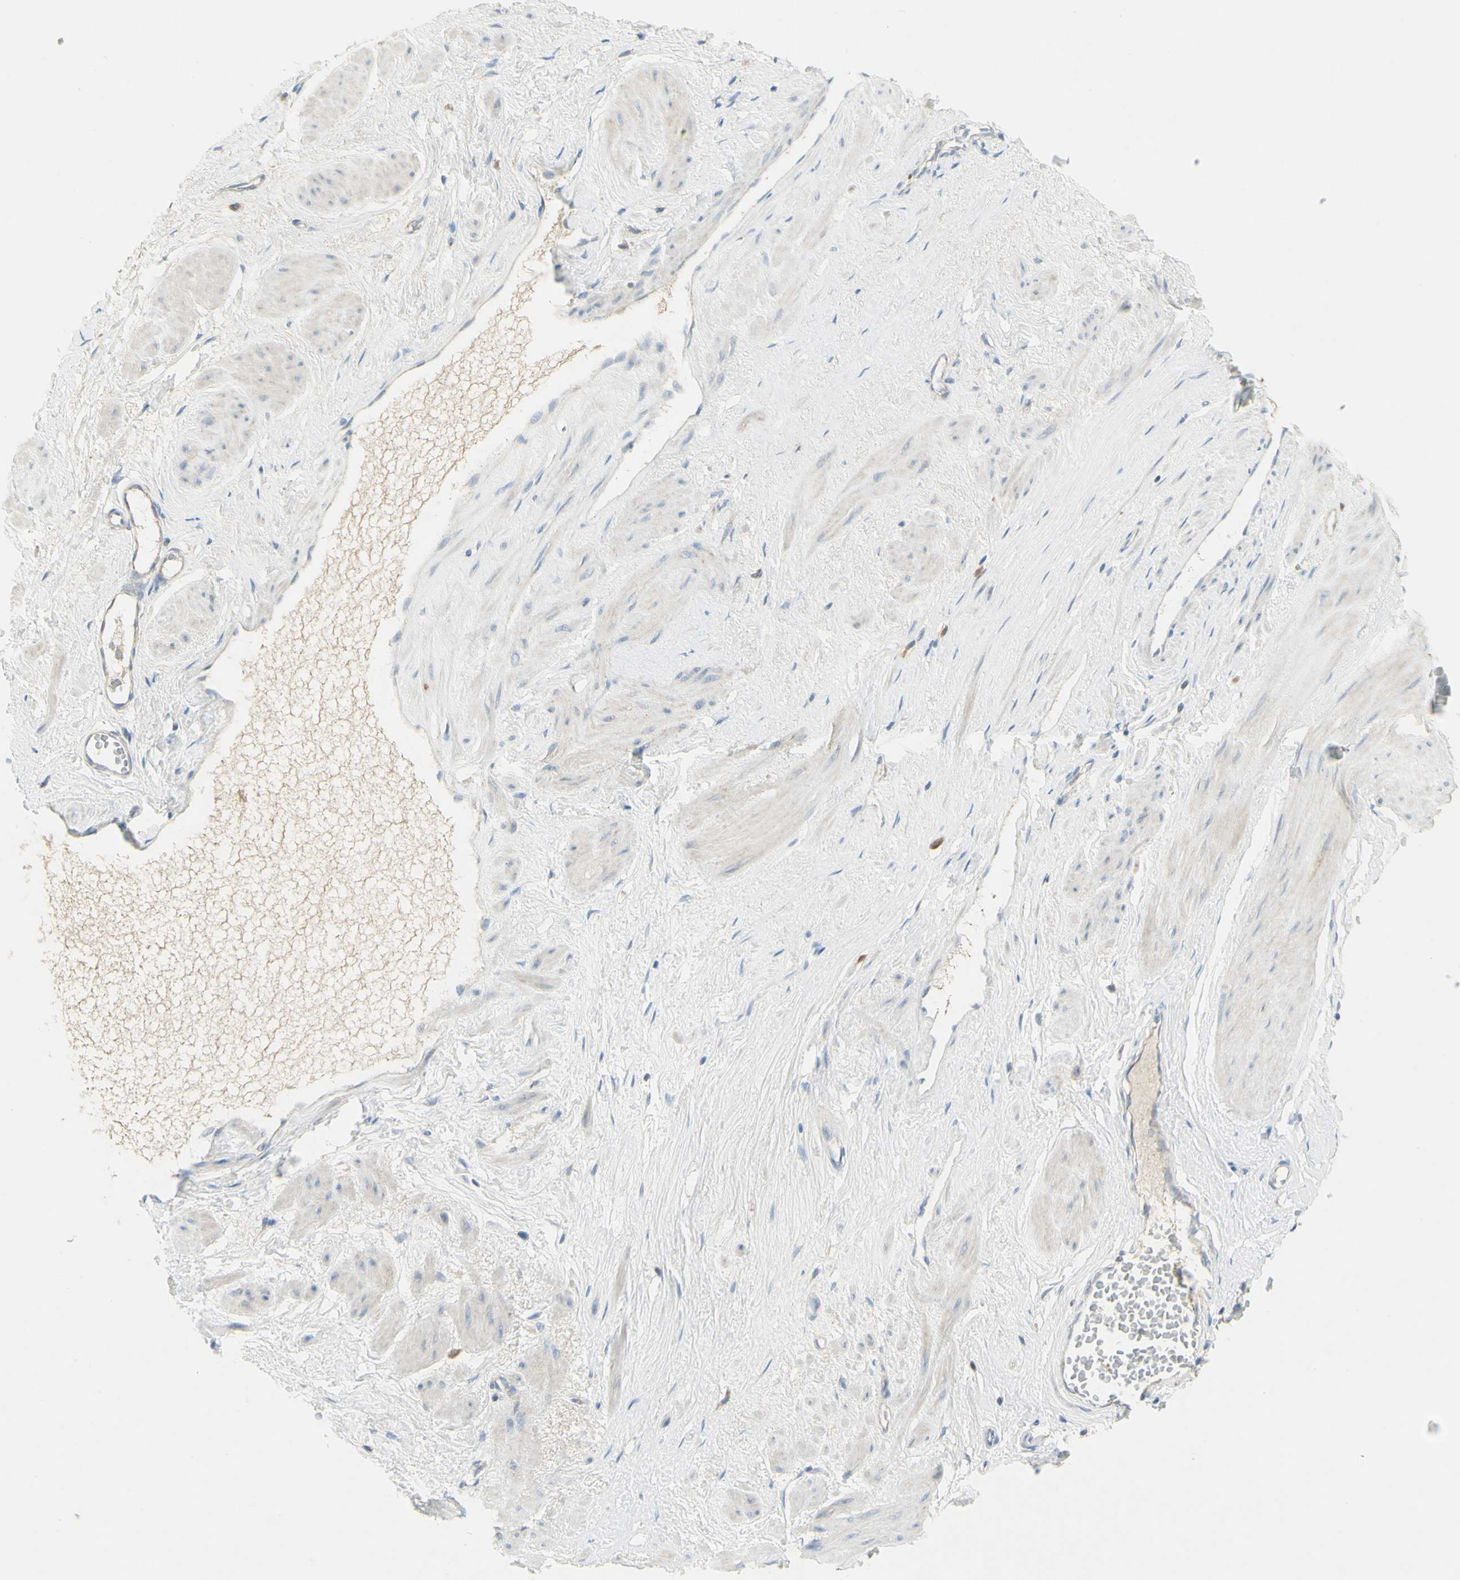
{"staining": {"intensity": "negative", "quantity": "none", "location": "none"}, "tissue": "adipose tissue", "cell_type": "Adipocytes", "image_type": "normal", "snomed": [{"axis": "morphology", "description": "Normal tissue, NOS"}, {"axis": "topography", "description": "Soft tissue"}, {"axis": "topography", "description": "Vascular tissue"}], "caption": "Adipose tissue was stained to show a protein in brown. There is no significant staining in adipocytes. The staining was performed using DAB (3,3'-diaminobenzidine) to visualize the protein expression in brown, while the nuclei were stained in blue with hematoxylin (Magnification: 20x).", "gene": "CNTNAP1", "patient": {"sex": "female", "age": 35}}